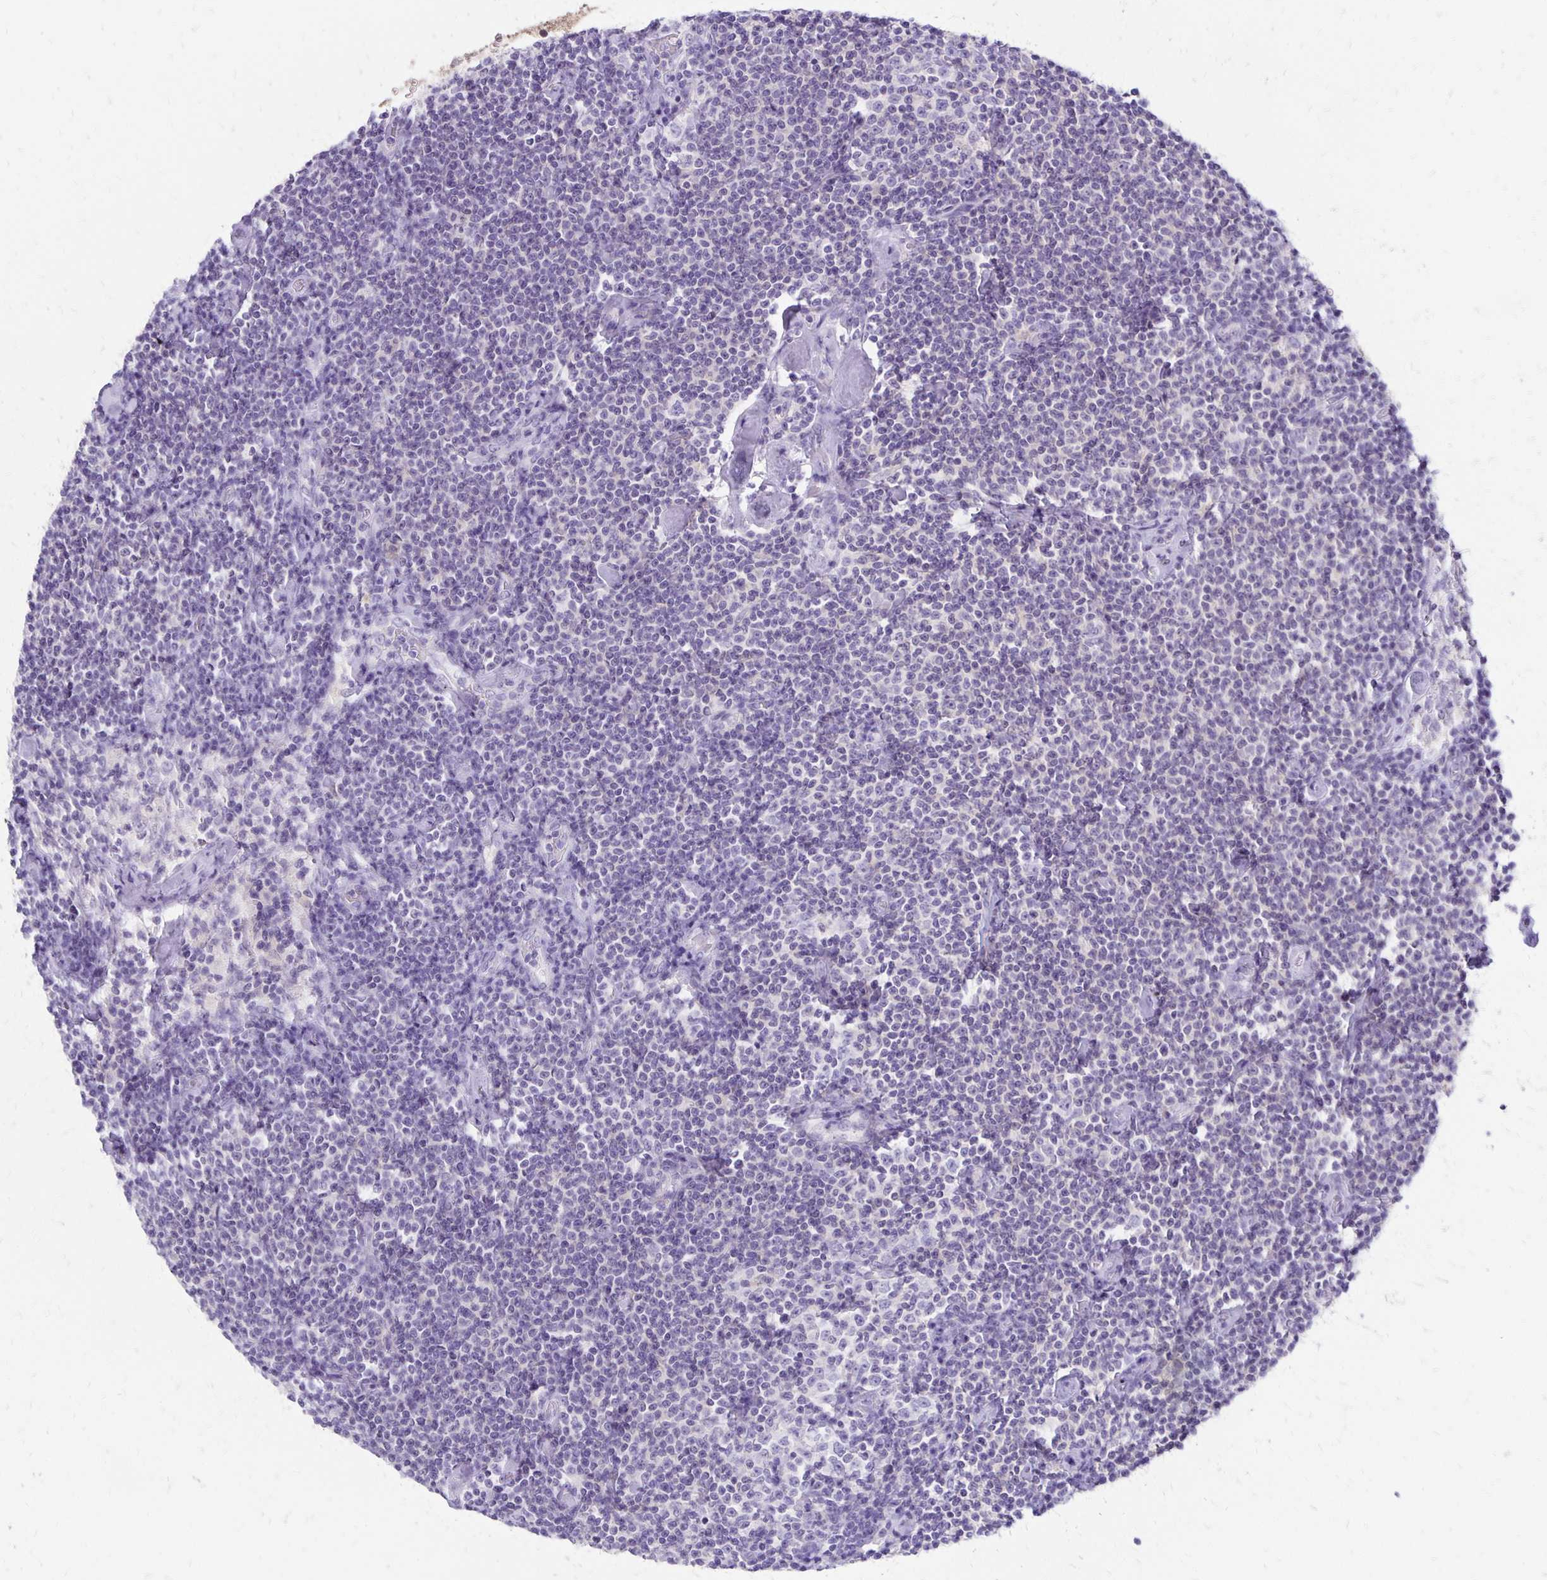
{"staining": {"intensity": "negative", "quantity": "none", "location": "none"}, "tissue": "lymphoma", "cell_type": "Tumor cells", "image_type": "cancer", "snomed": [{"axis": "morphology", "description": "Malignant lymphoma, non-Hodgkin's type, Low grade"}, {"axis": "topography", "description": "Lymph node"}], "caption": "Tumor cells show no significant staining in low-grade malignant lymphoma, non-Hodgkin's type.", "gene": "ANKRD45", "patient": {"sex": "male", "age": 81}}